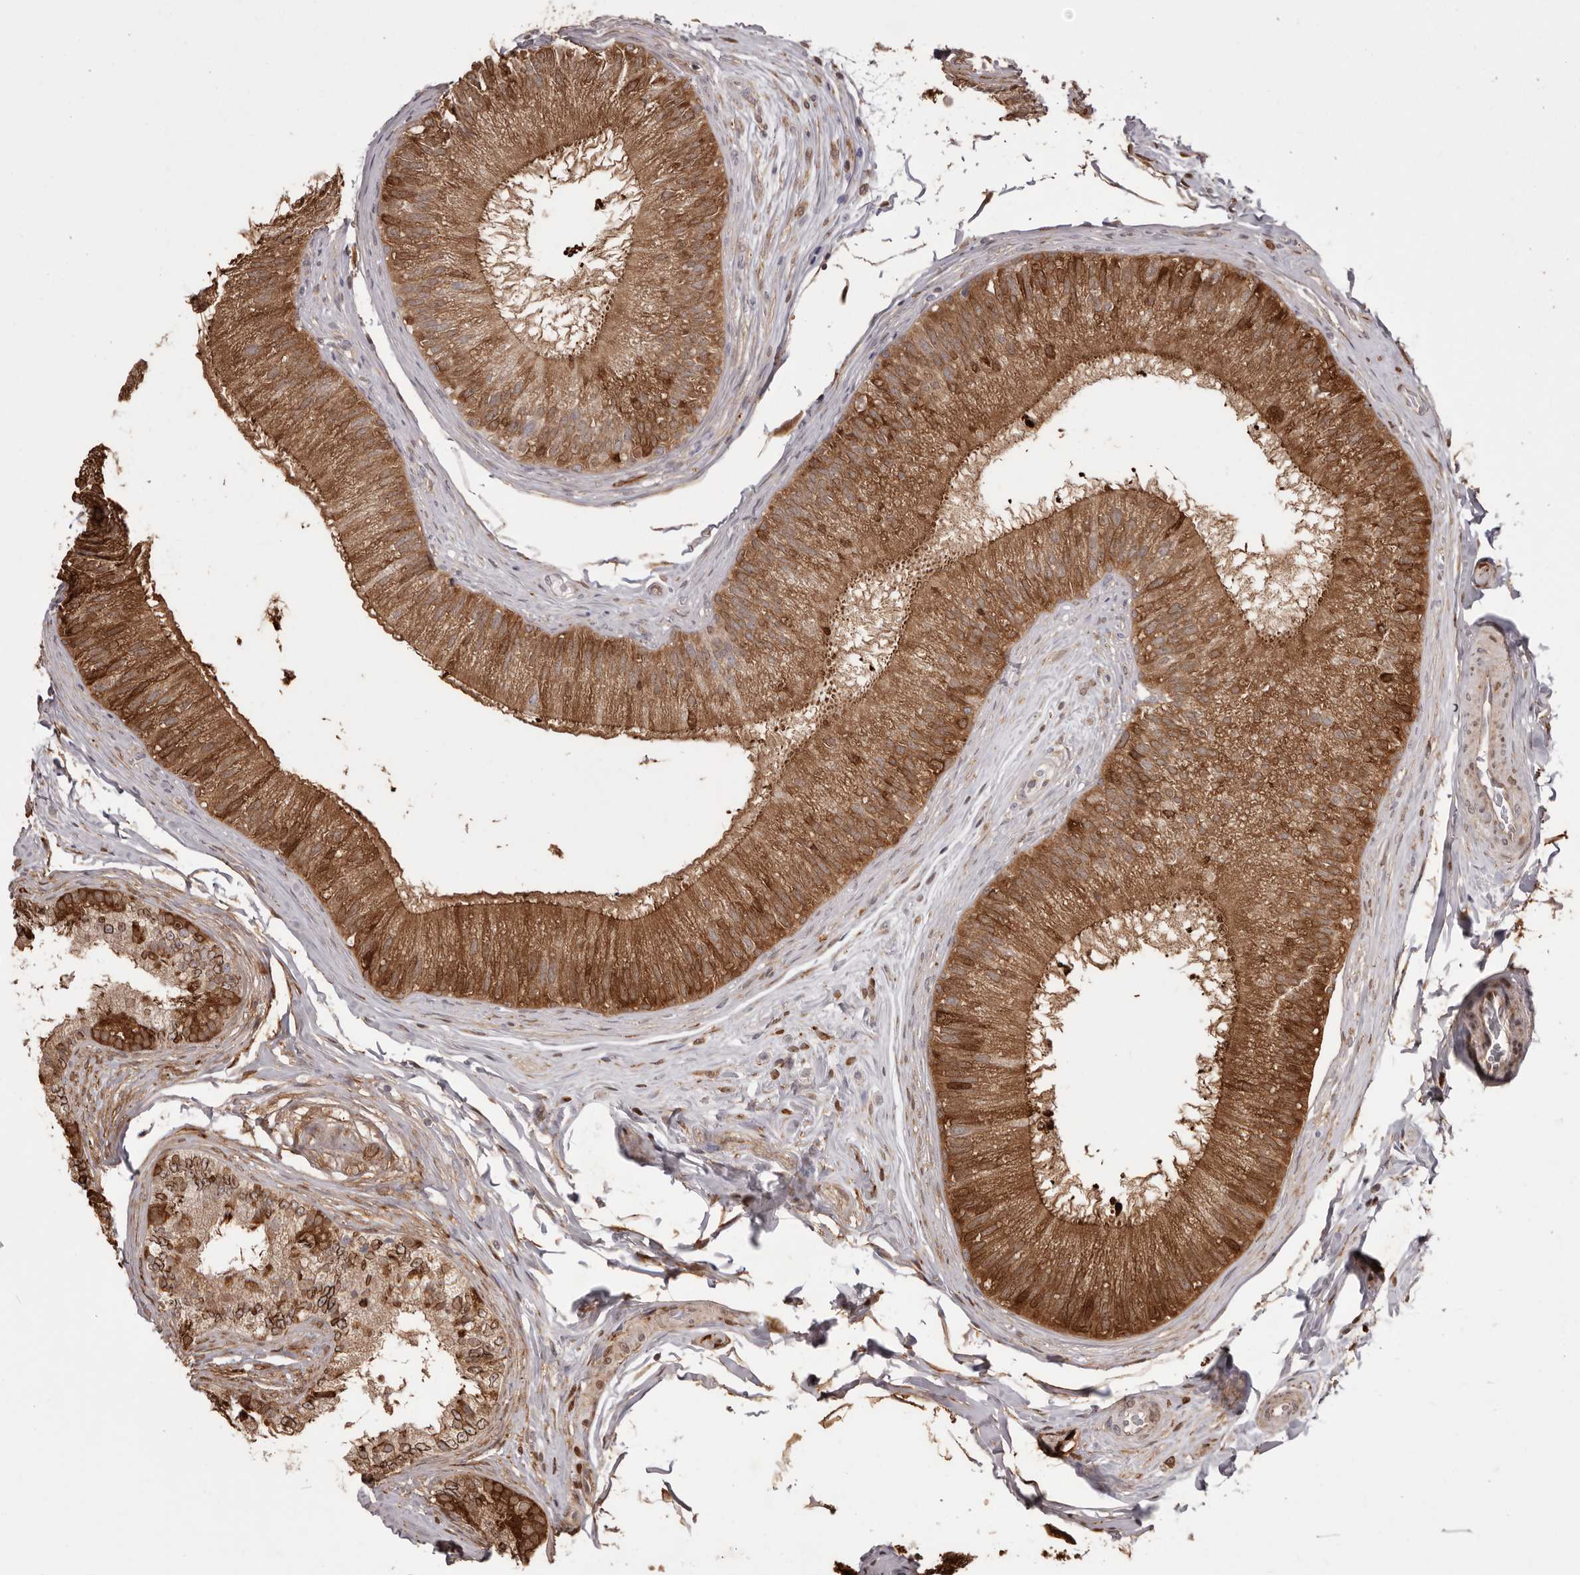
{"staining": {"intensity": "strong", "quantity": "25%-75%", "location": "cytoplasmic/membranous,nuclear"}, "tissue": "epididymis", "cell_type": "Glandular cells", "image_type": "normal", "snomed": [{"axis": "morphology", "description": "Normal tissue, NOS"}, {"axis": "topography", "description": "Epididymis"}], "caption": "Epididymis stained with DAB immunohistochemistry (IHC) exhibits high levels of strong cytoplasmic/membranous,nuclear staining in approximately 25%-75% of glandular cells.", "gene": "GFOD1", "patient": {"sex": "male", "age": 45}}